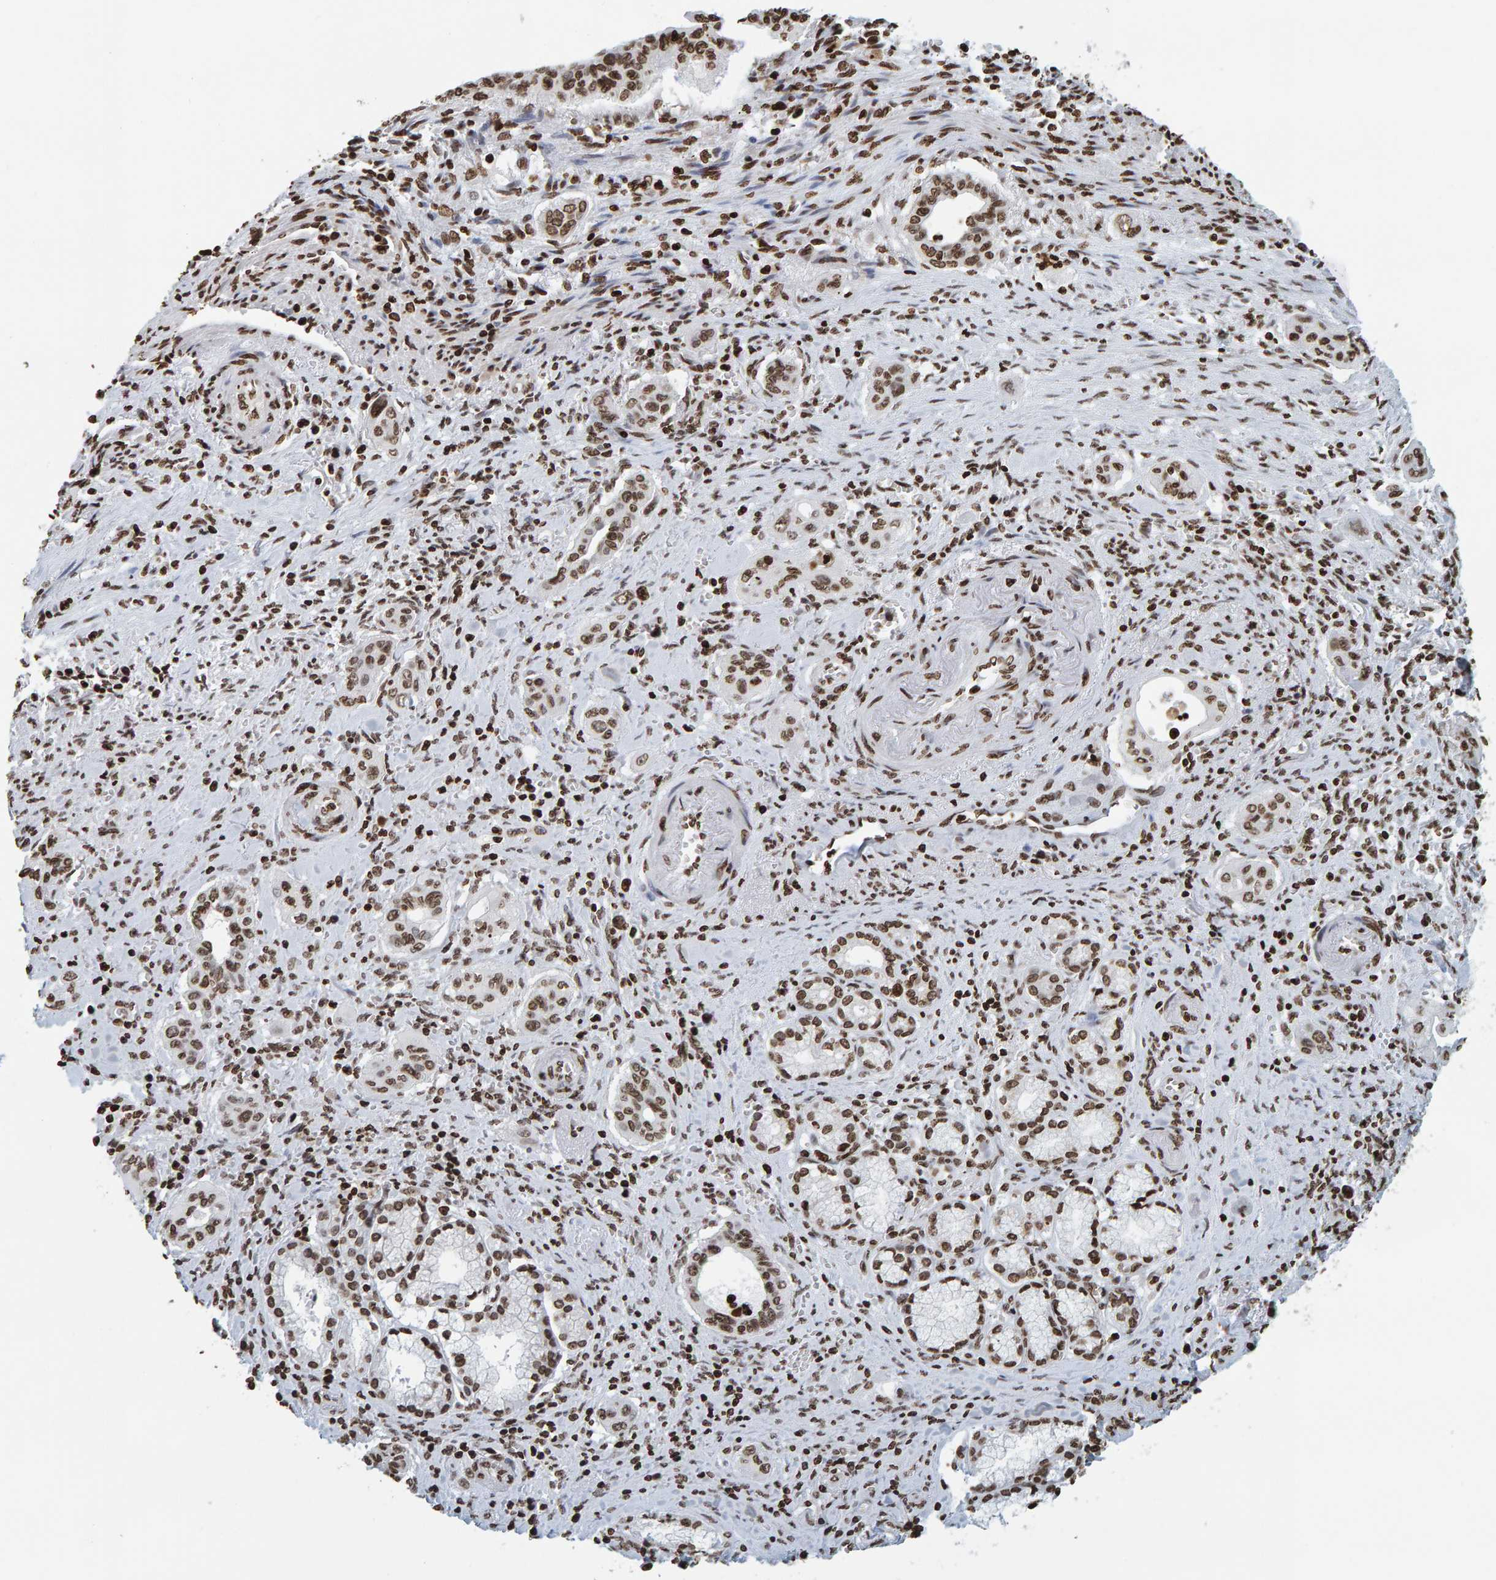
{"staining": {"intensity": "strong", "quantity": ">75%", "location": "nuclear"}, "tissue": "pancreatic cancer", "cell_type": "Tumor cells", "image_type": "cancer", "snomed": [{"axis": "morphology", "description": "Adenocarcinoma, NOS"}, {"axis": "topography", "description": "Pancreas"}], "caption": "Immunohistochemical staining of human pancreatic adenocarcinoma displays high levels of strong nuclear expression in approximately >75% of tumor cells.", "gene": "BRF2", "patient": {"sex": "male", "age": 77}}